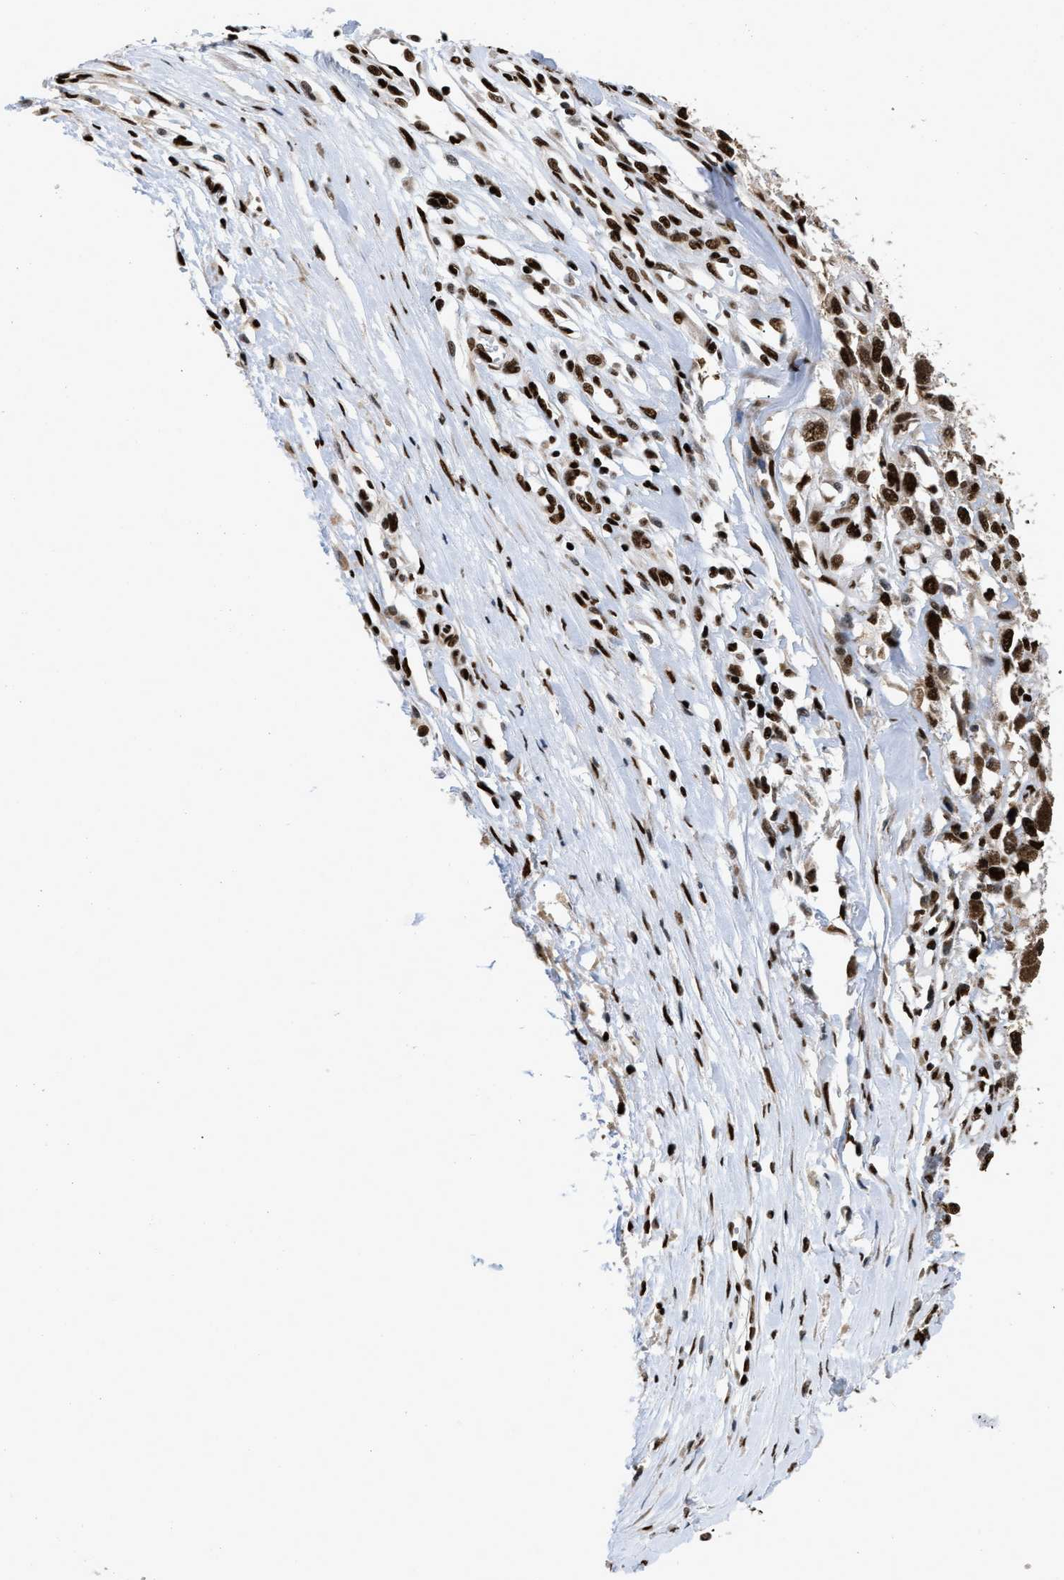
{"staining": {"intensity": "strong", "quantity": ">75%", "location": "nuclear"}, "tissue": "melanoma", "cell_type": "Tumor cells", "image_type": "cancer", "snomed": [{"axis": "morphology", "description": "Malignant melanoma, Metastatic site"}, {"axis": "topography", "description": "Lymph node"}], "caption": "IHC (DAB (3,3'-diaminobenzidine)) staining of melanoma reveals strong nuclear protein staining in approximately >75% of tumor cells.", "gene": "CREB1", "patient": {"sex": "male", "age": 59}}